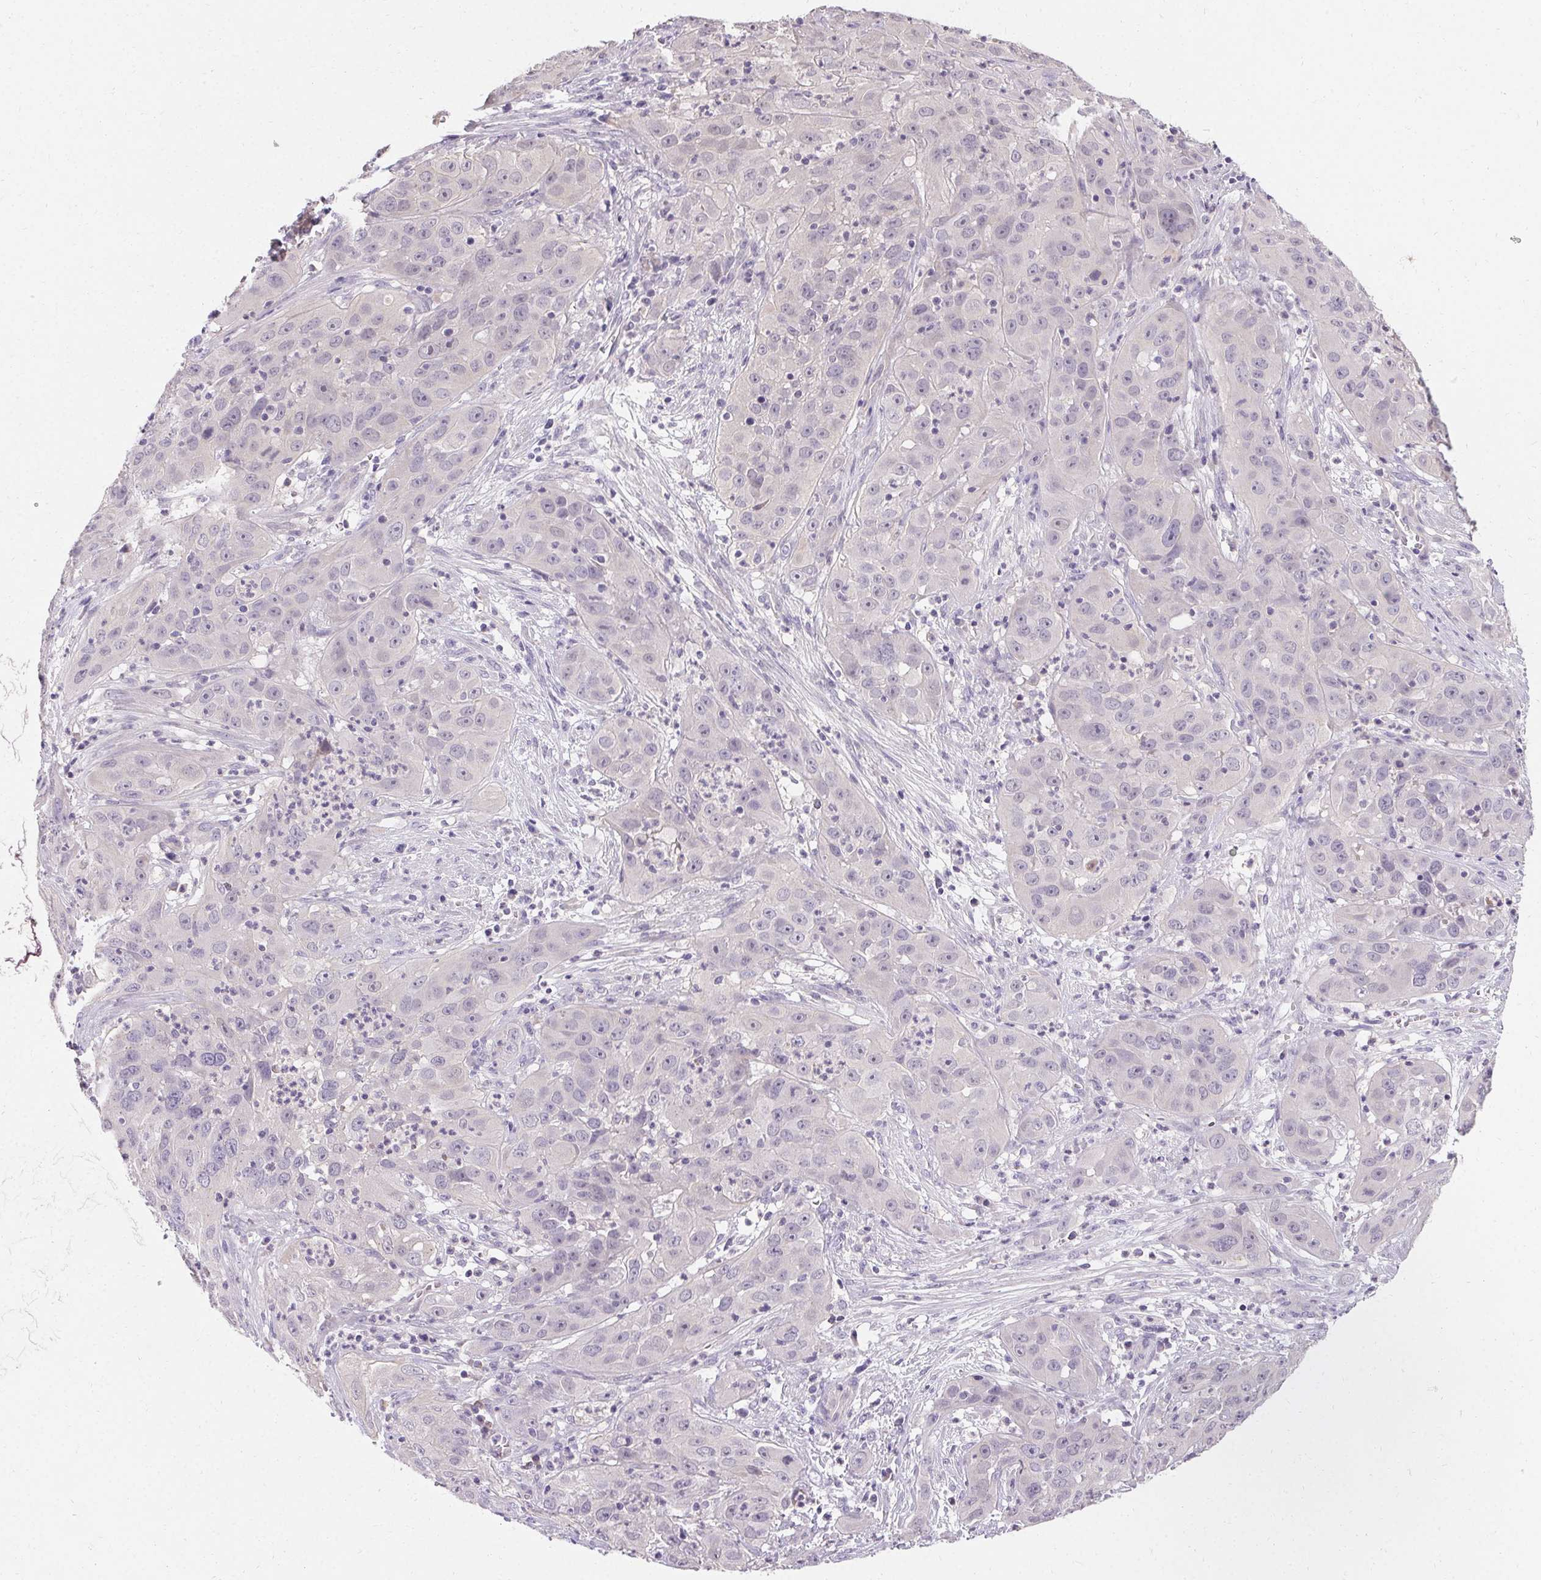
{"staining": {"intensity": "negative", "quantity": "none", "location": "none"}, "tissue": "cervical cancer", "cell_type": "Tumor cells", "image_type": "cancer", "snomed": [{"axis": "morphology", "description": "Squamous cell carcinoma, NOS"}, {"axis": "topography", "description": "Cervix"}], "caption": "Immunohistochemistry (IHC) micrograph of cervical squamous cell carcinoma stained for a protein (brown), which reveals no staining in tumor cells.", "gene": "TRIP13", "patient": {"sex": "female", "age": 32}}